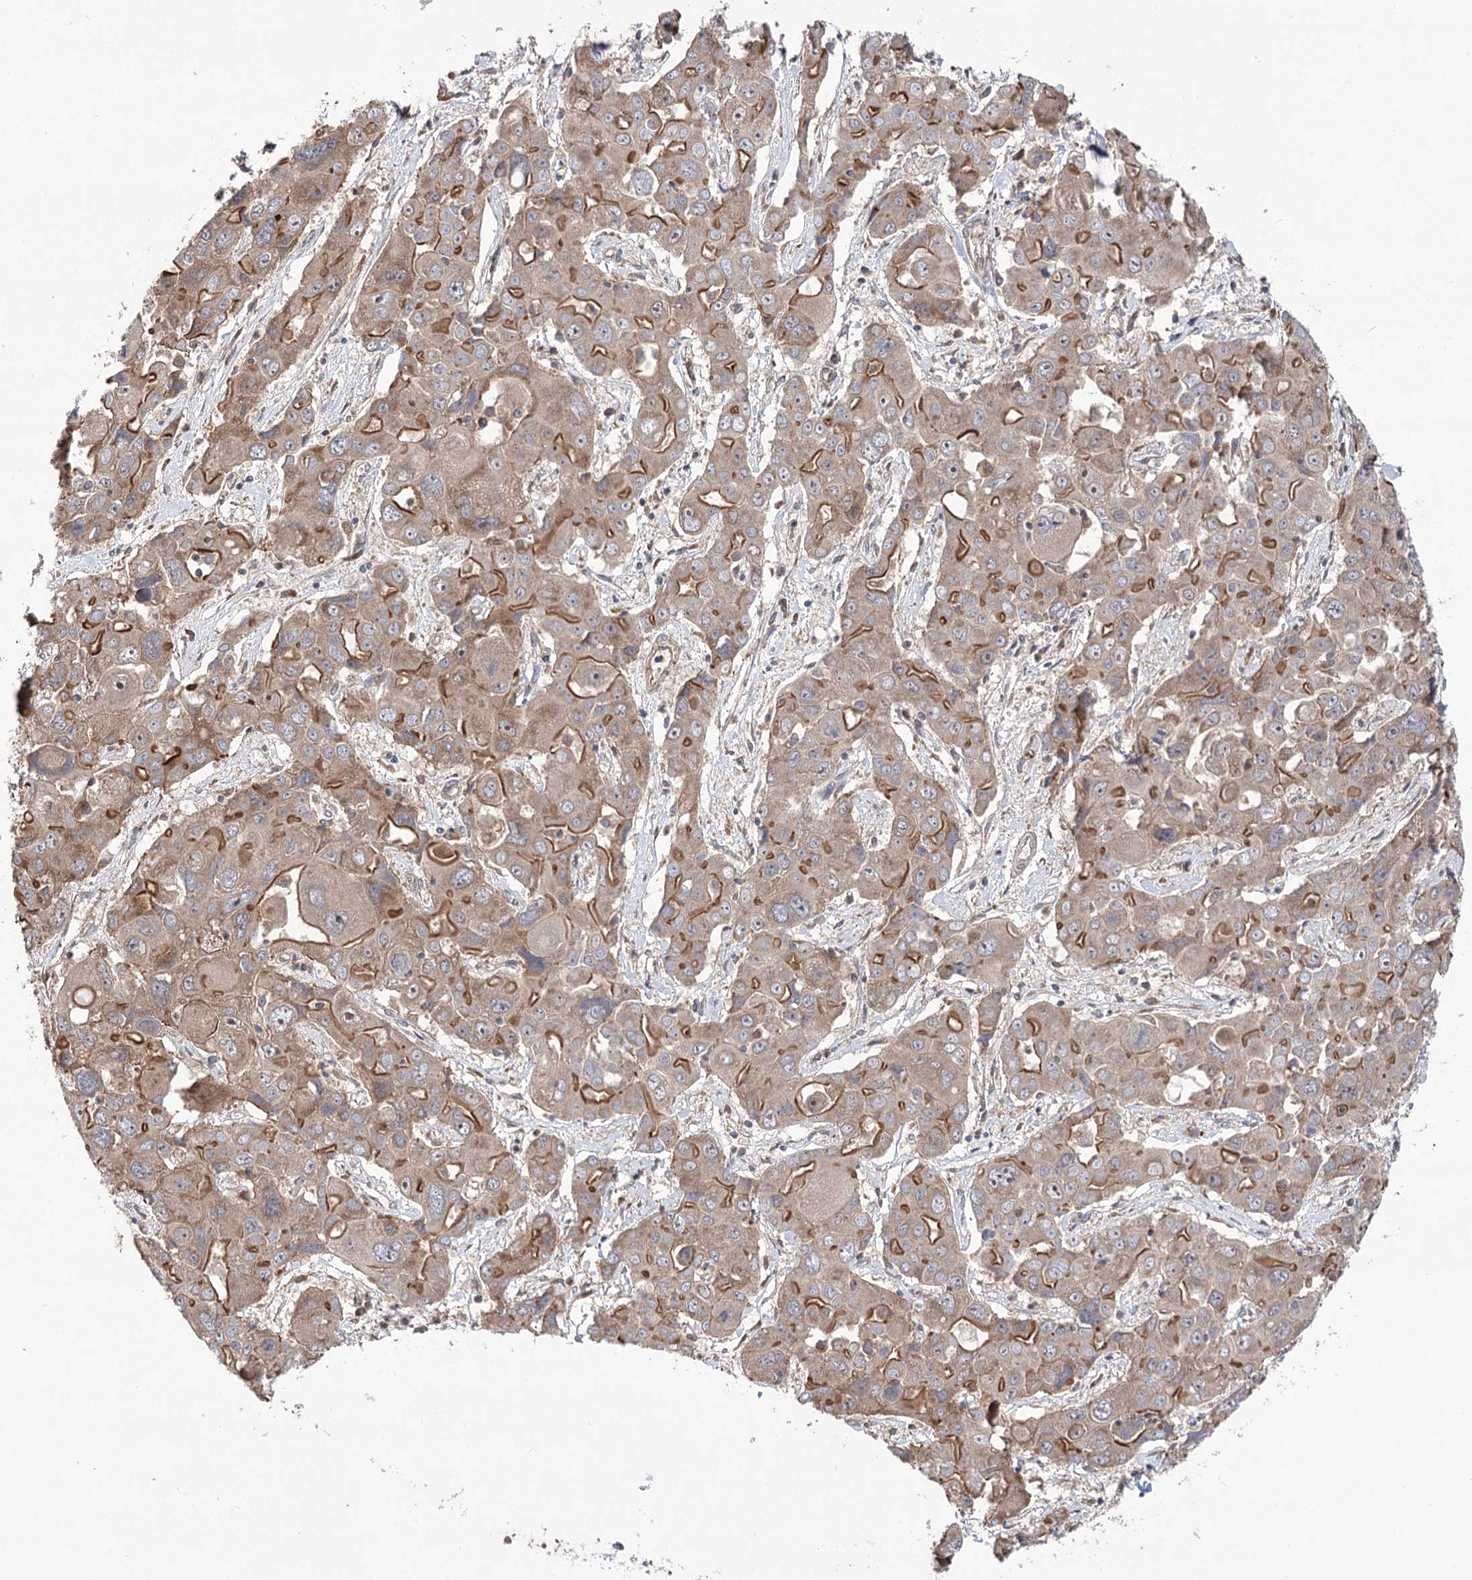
{"staining": {"intensity": "moderate", "quantity": "25%-75%", "location": "cytoplasmic/membranous"}, "tissue": "liver cancer", "cell_type": "Tumor cells", "image_type": "cancer", "snomed": [{"axis": "morphology", "description": "Cholangiocarcinoma"}, {"axis": "topography", "description": "Liver"}], "caption": "DAB immunohistochemical staining of human liver cancer (cholangiocarcinoma) reveals moderate cytoplasmic/membranous protein expression in about 25%-75% of tumor cells.", "gene": "VPS37B", "patient": {"sex": "male", "age": 67}}